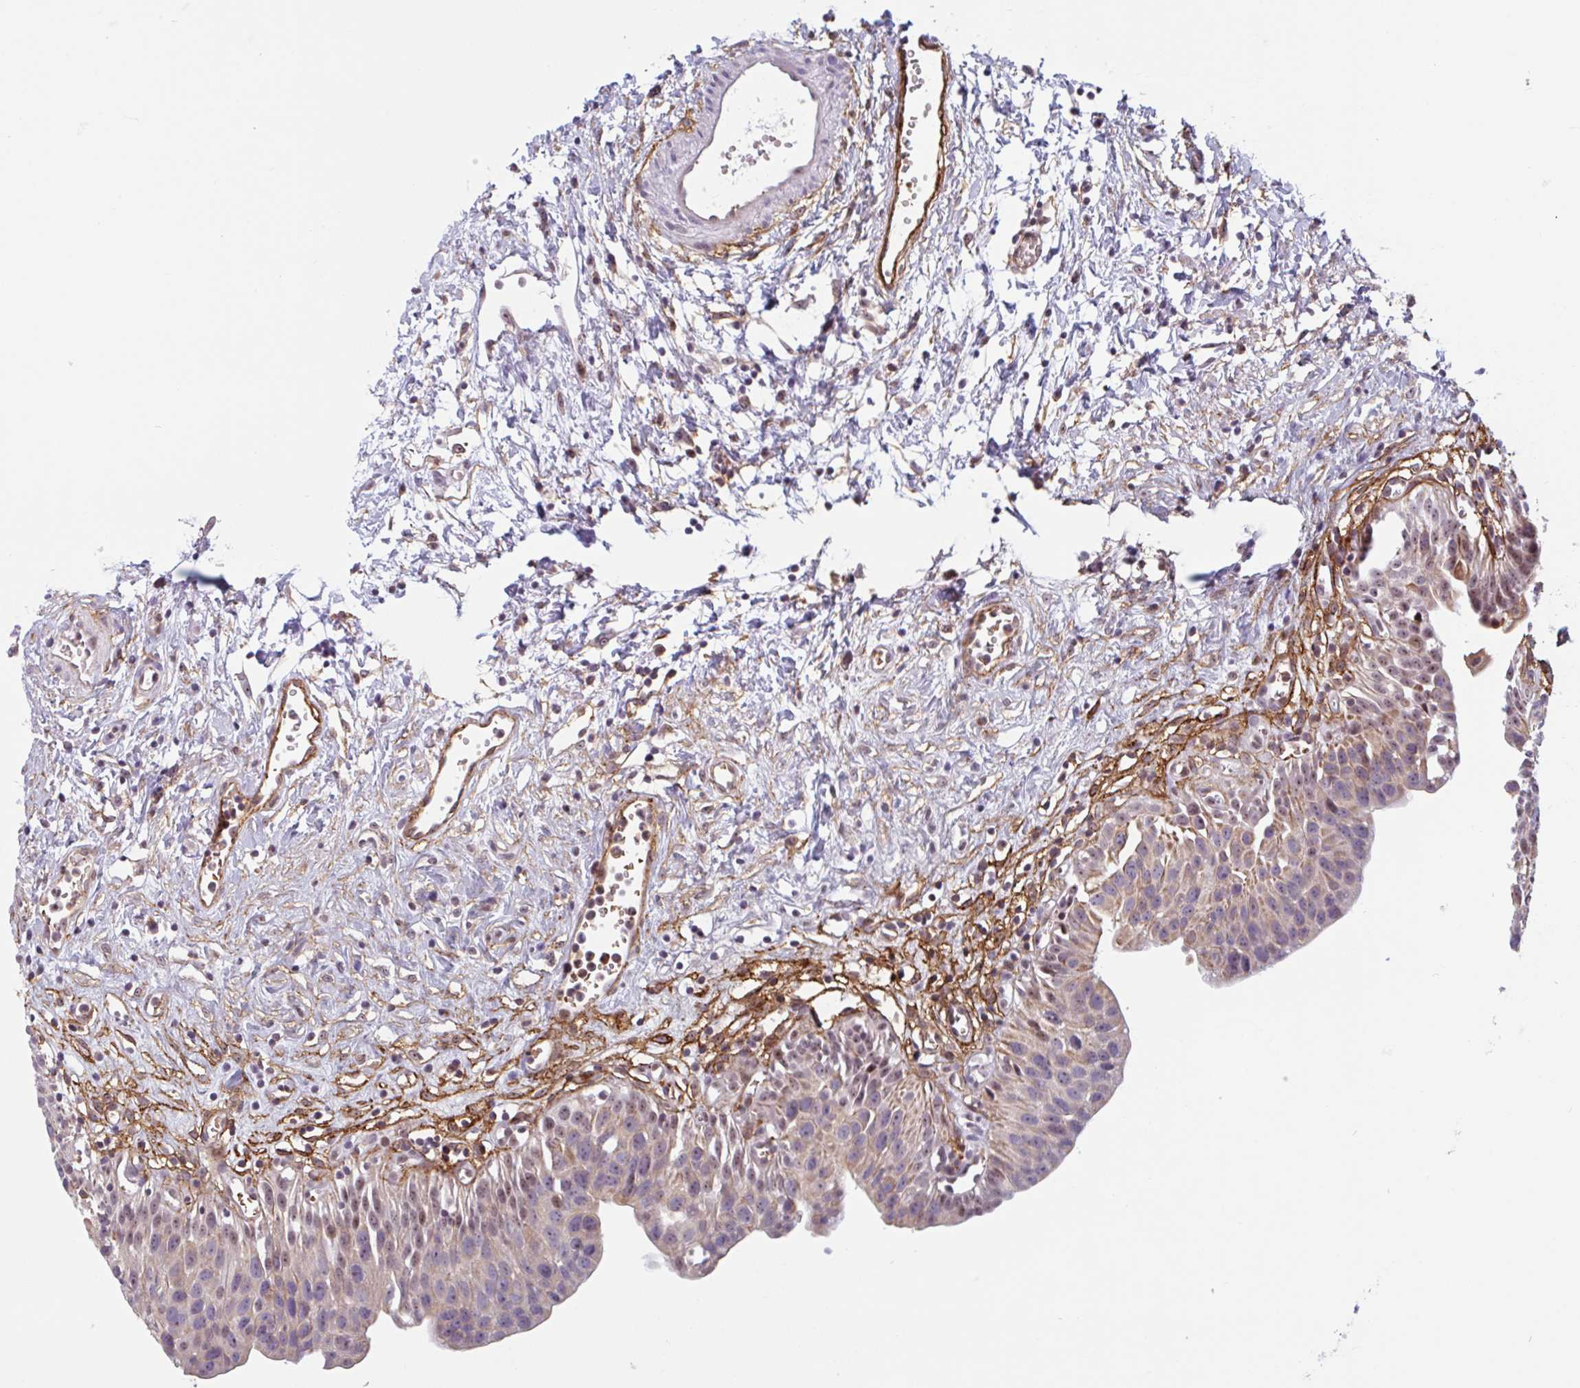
{"staining": {"intensity": "moderate", "quantity": "25%-75%", "location": "cytoplasmic/membranous,nuclear"}, "tissue": "urinary bladder", "cell_type": "Urothelial cells", "image_type": "normal", "snomed": [{"axis": "morphology", "description": "Normal tissue, NOS"}, {"axis": "topography", "description": "Urinary bladder"}], "caption": "Urinary bladder stained with DAB (3,3'-diaminobenzidine) immunohistochemistry displays medium levels of moderate cytoplasmic/membranous,nuclear positivity in about 25%-75% of urothelial cells. The protein is stained brown, and the nuclei are stained in blue (DAB (3,3'-diaminobenzidine) IHC with brightfield microscopy, high magnification).", "gene": "TMEM119", "patient": {"sex": "male", "age": 51}}